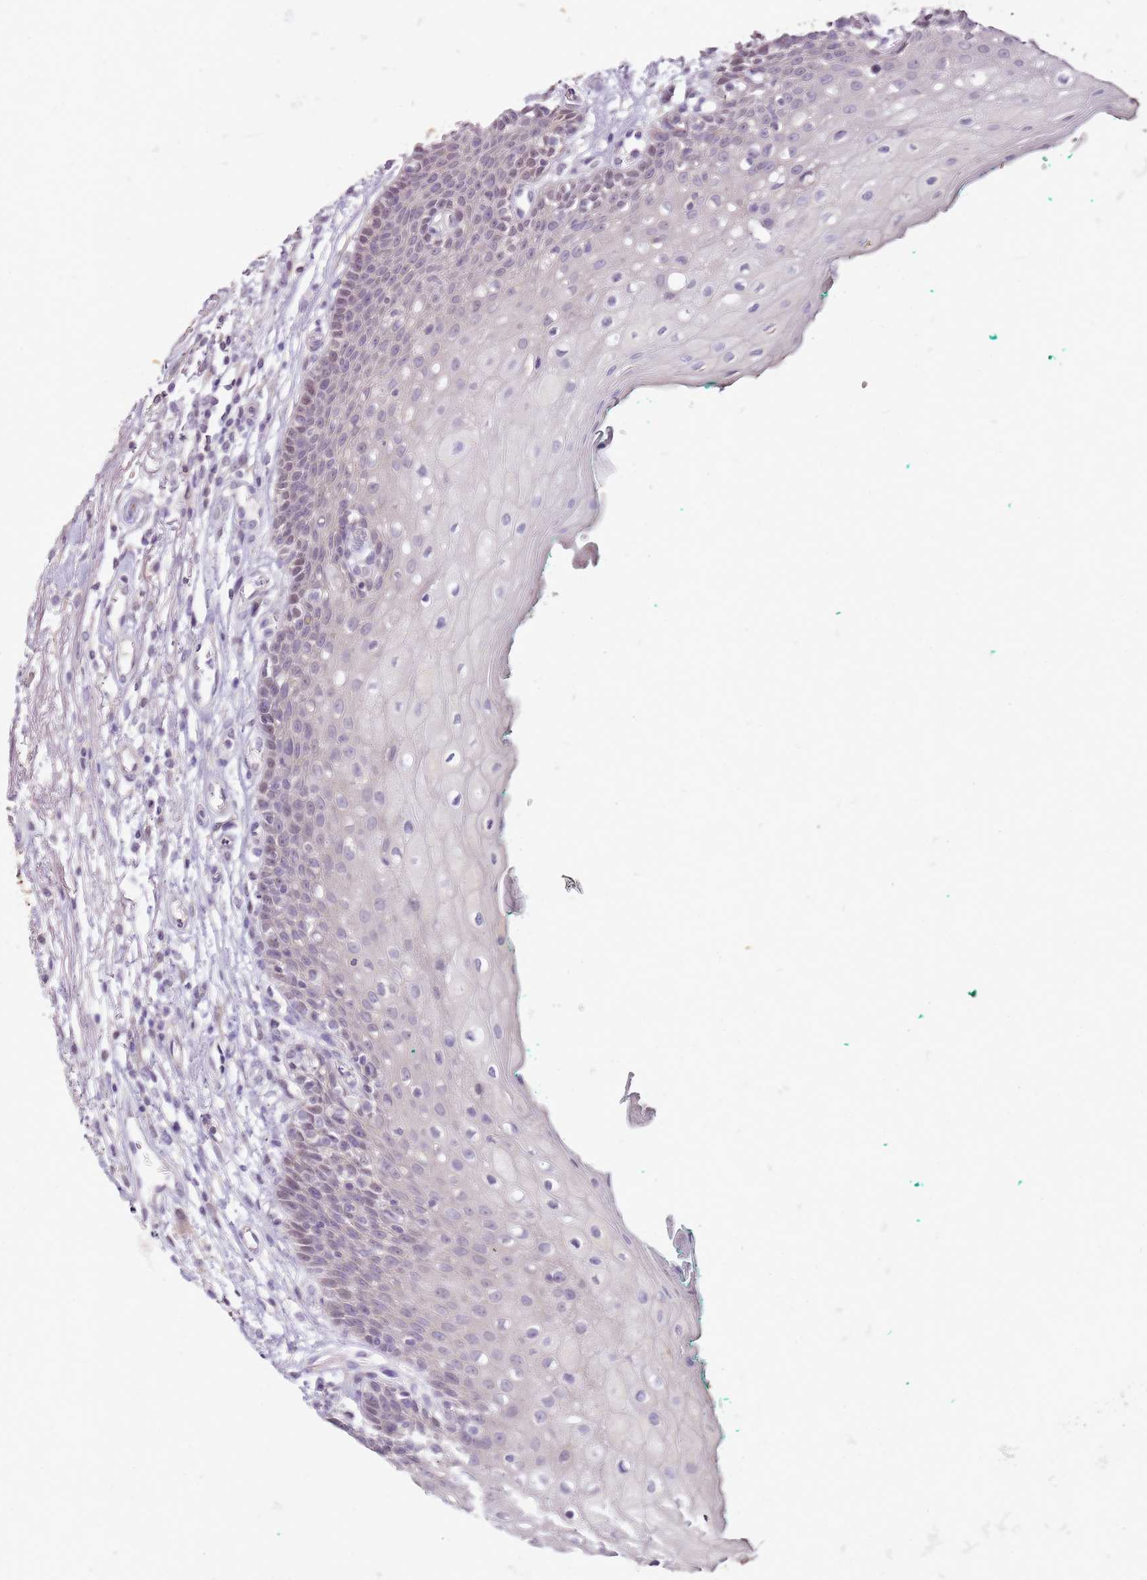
{"staining": {"intensity": "negative", "quantity": "none", "location": "none"}, "tissue": "oral mucosa", "cell_type": "Squamous epithelial cells", "image_type": "normal", "snomed": [{"axis": "morphology", "description": "Normal tissue, NOS"}, {"axis": "morphology", "description": "Squamous cell carcinoma, NOS"}, {"axis": "topography", "description": "Oral tissue"}, {"axis": "topography", "description": "Tounge, NOS"}, {"axis": "topography", "description": "Head-Neck"}], "caption": "Squamous epithelial cells show no significant protein staining in normal oral mucosa.", "gene": "MDH1", "patient": {"sex": "male", "age": 79}}